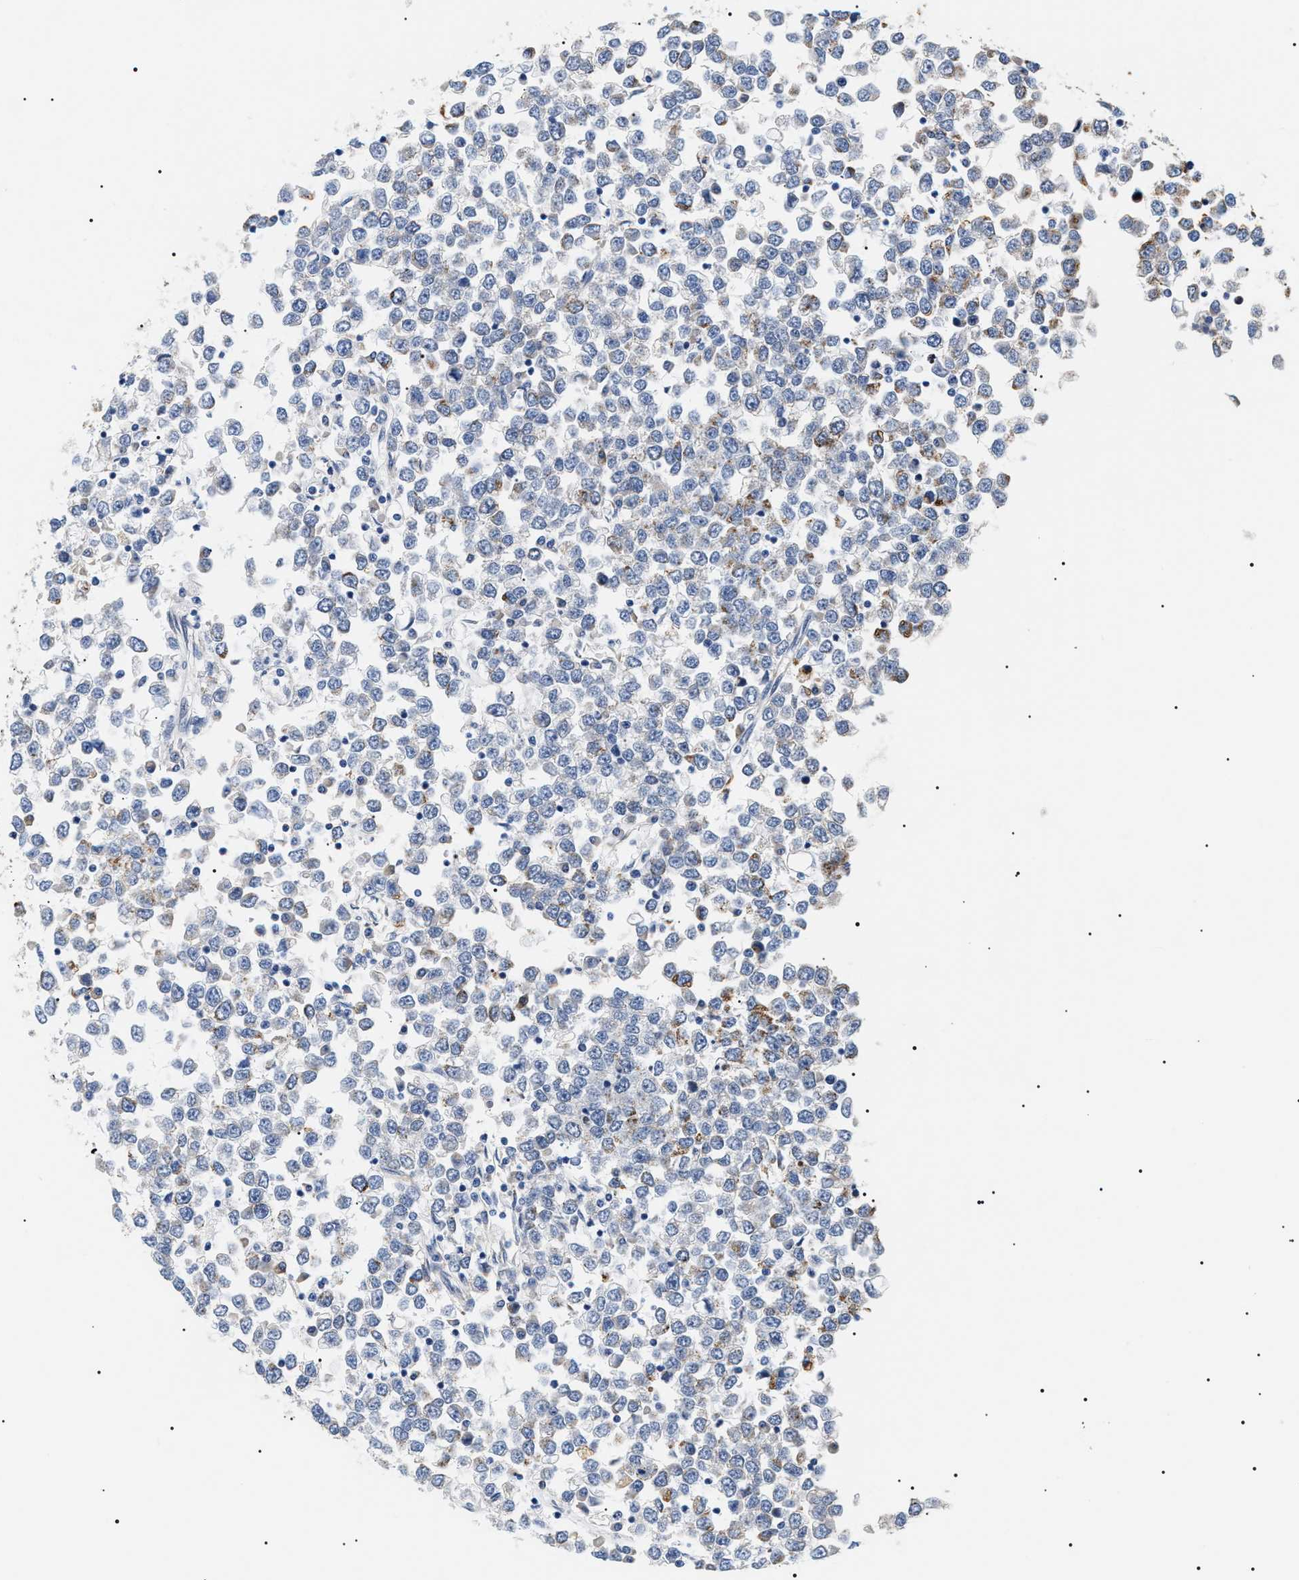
{"staining": {"intensity": "negative", "quantity": "none", "location": "none"}, "tissue": "testis cancer", "cell_type": "Tumor cells", "image_type": "cancer", "snomed": [{"axis": "morphology", "description": "Seminoma, NOS"}, {"axis": "topography", "description": "Testis"}], "caption": "An image of testis cancer stained for a protein displays no brown staining in tumor cells.", "gene": "HSD17B11", "patient": {"sex": "male", "age": 65}}